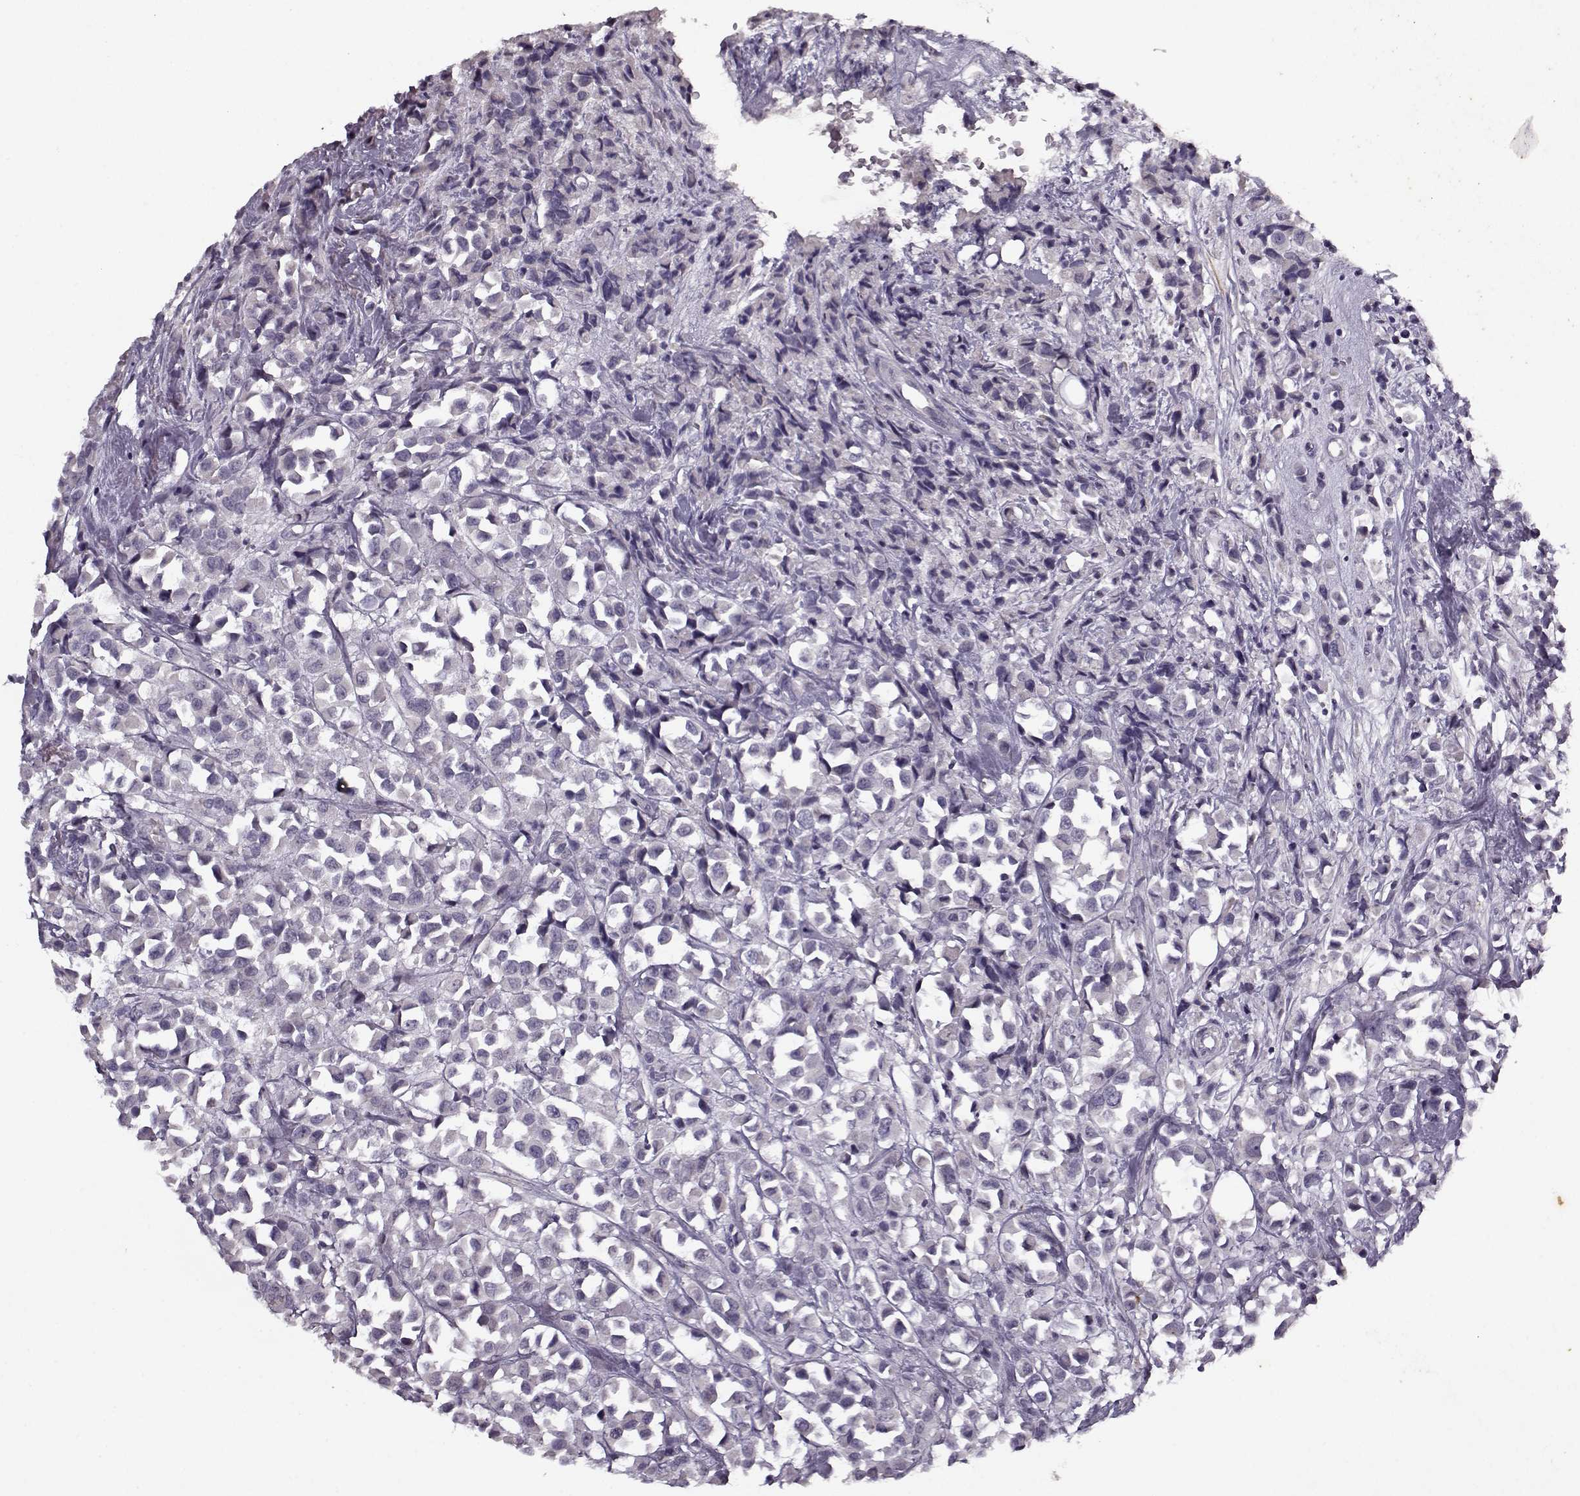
{"staining": {"intensity": "negative", "quantity": "none", "location": "none"}, "tissue": "breast cancer", "cell_type": "Tumor cells", "image_type": "cancer", "snomed": [{"axis": "morphology", "description": "Duct carcinoma"}, {"axis": "topography", "description": "Breast"}], "caption": "There is no significant positivity in tumor cells of breast cancer. Nuclei are stained in blue.", "gene": "KRT9", "patient": {"sex": "female", "age": 61}}